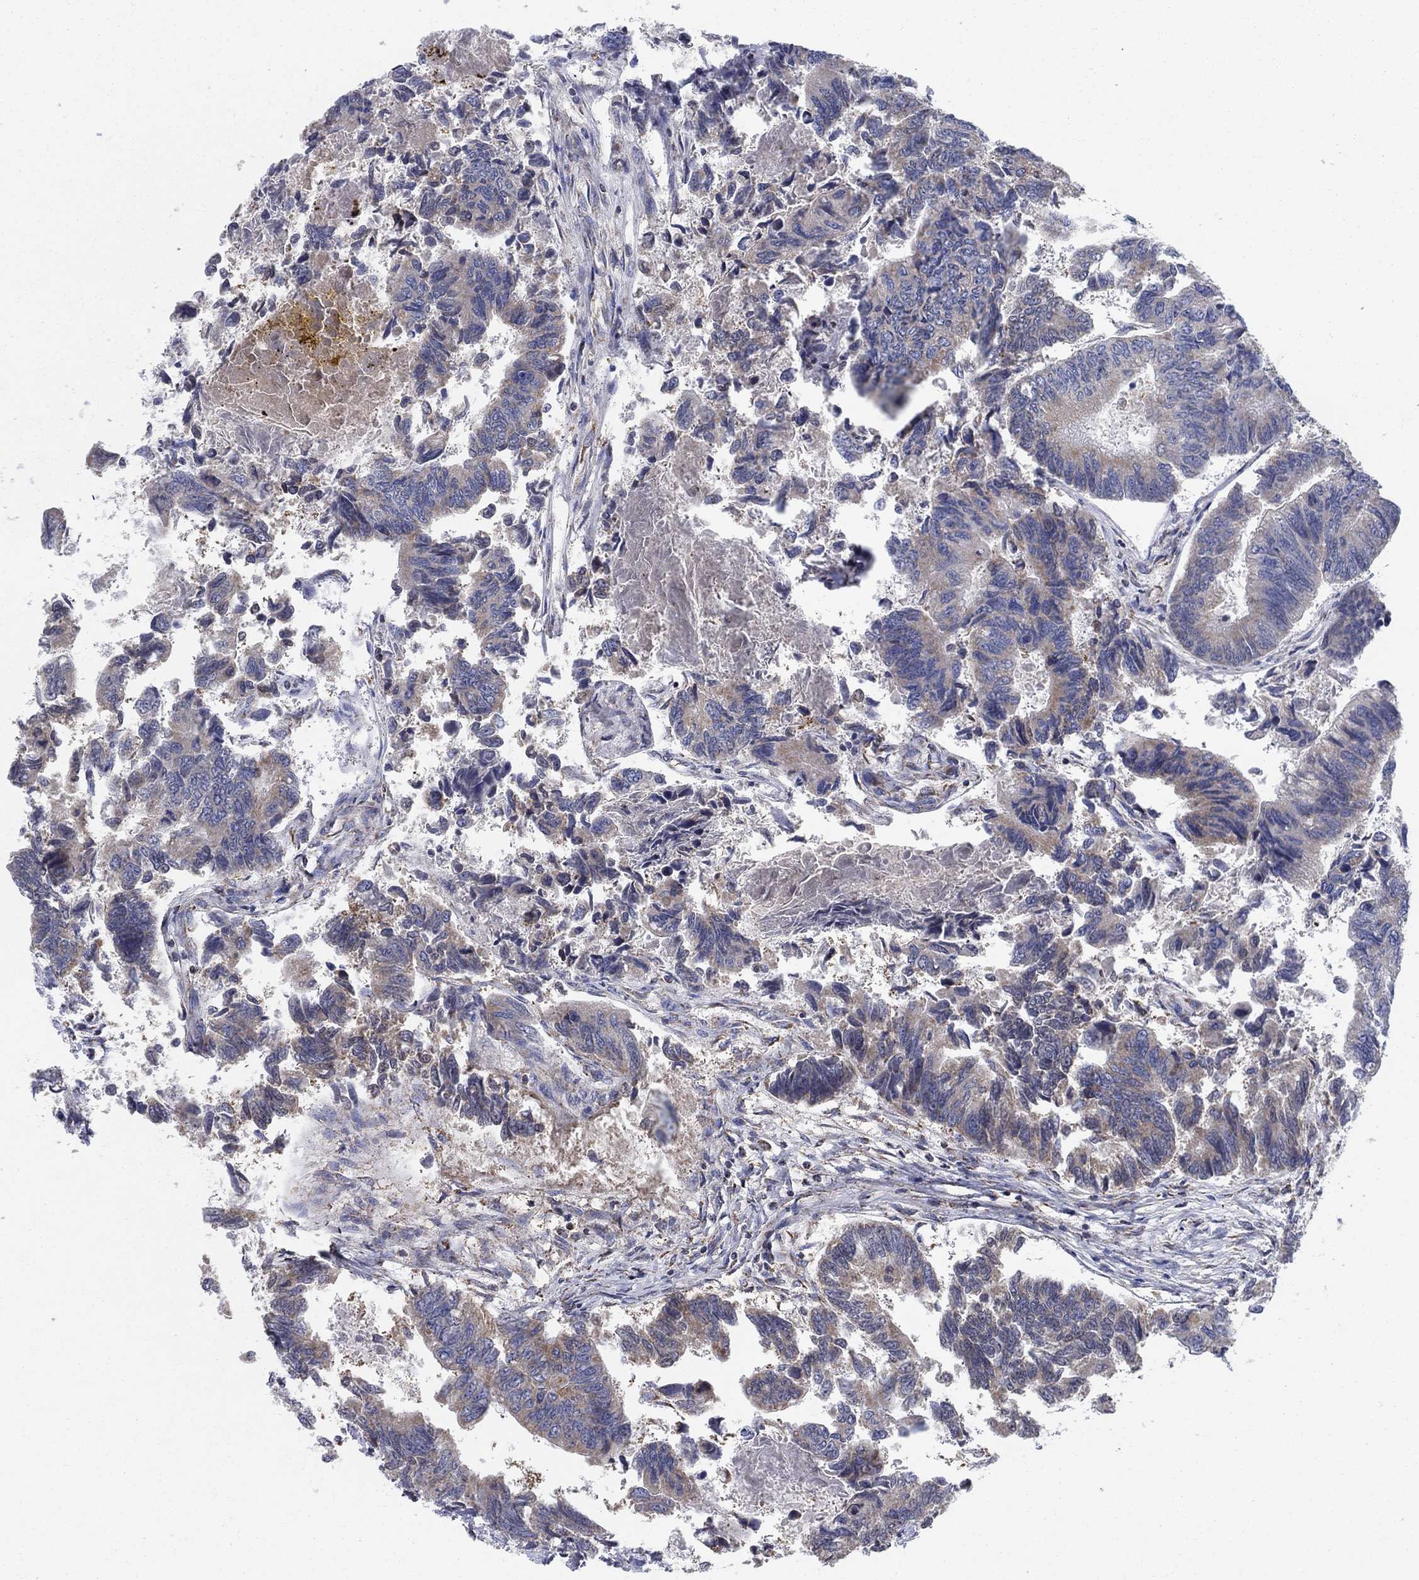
{"staining": {"intensity": "weak", "quantity": "25%-75%", "location": "cytoplasmic/membranous"}, "tissue": "colorectal cancer", "cell_type": "Tumor cells", "image_type": "cancer", "snomed": [{"axis": "morphology", "description": "Adenocarcinoma, NOS"}, {"axis": "topography", "description": "Colon"}], "caption": "DAB immunohistochemical staining of human colorectal cancer displays weak cytoplasmic/membranous protein expression in about 25%-75% of tumor cells.", "gene": "C9orf85", "patient": {"sex": "female", "age": 65}}